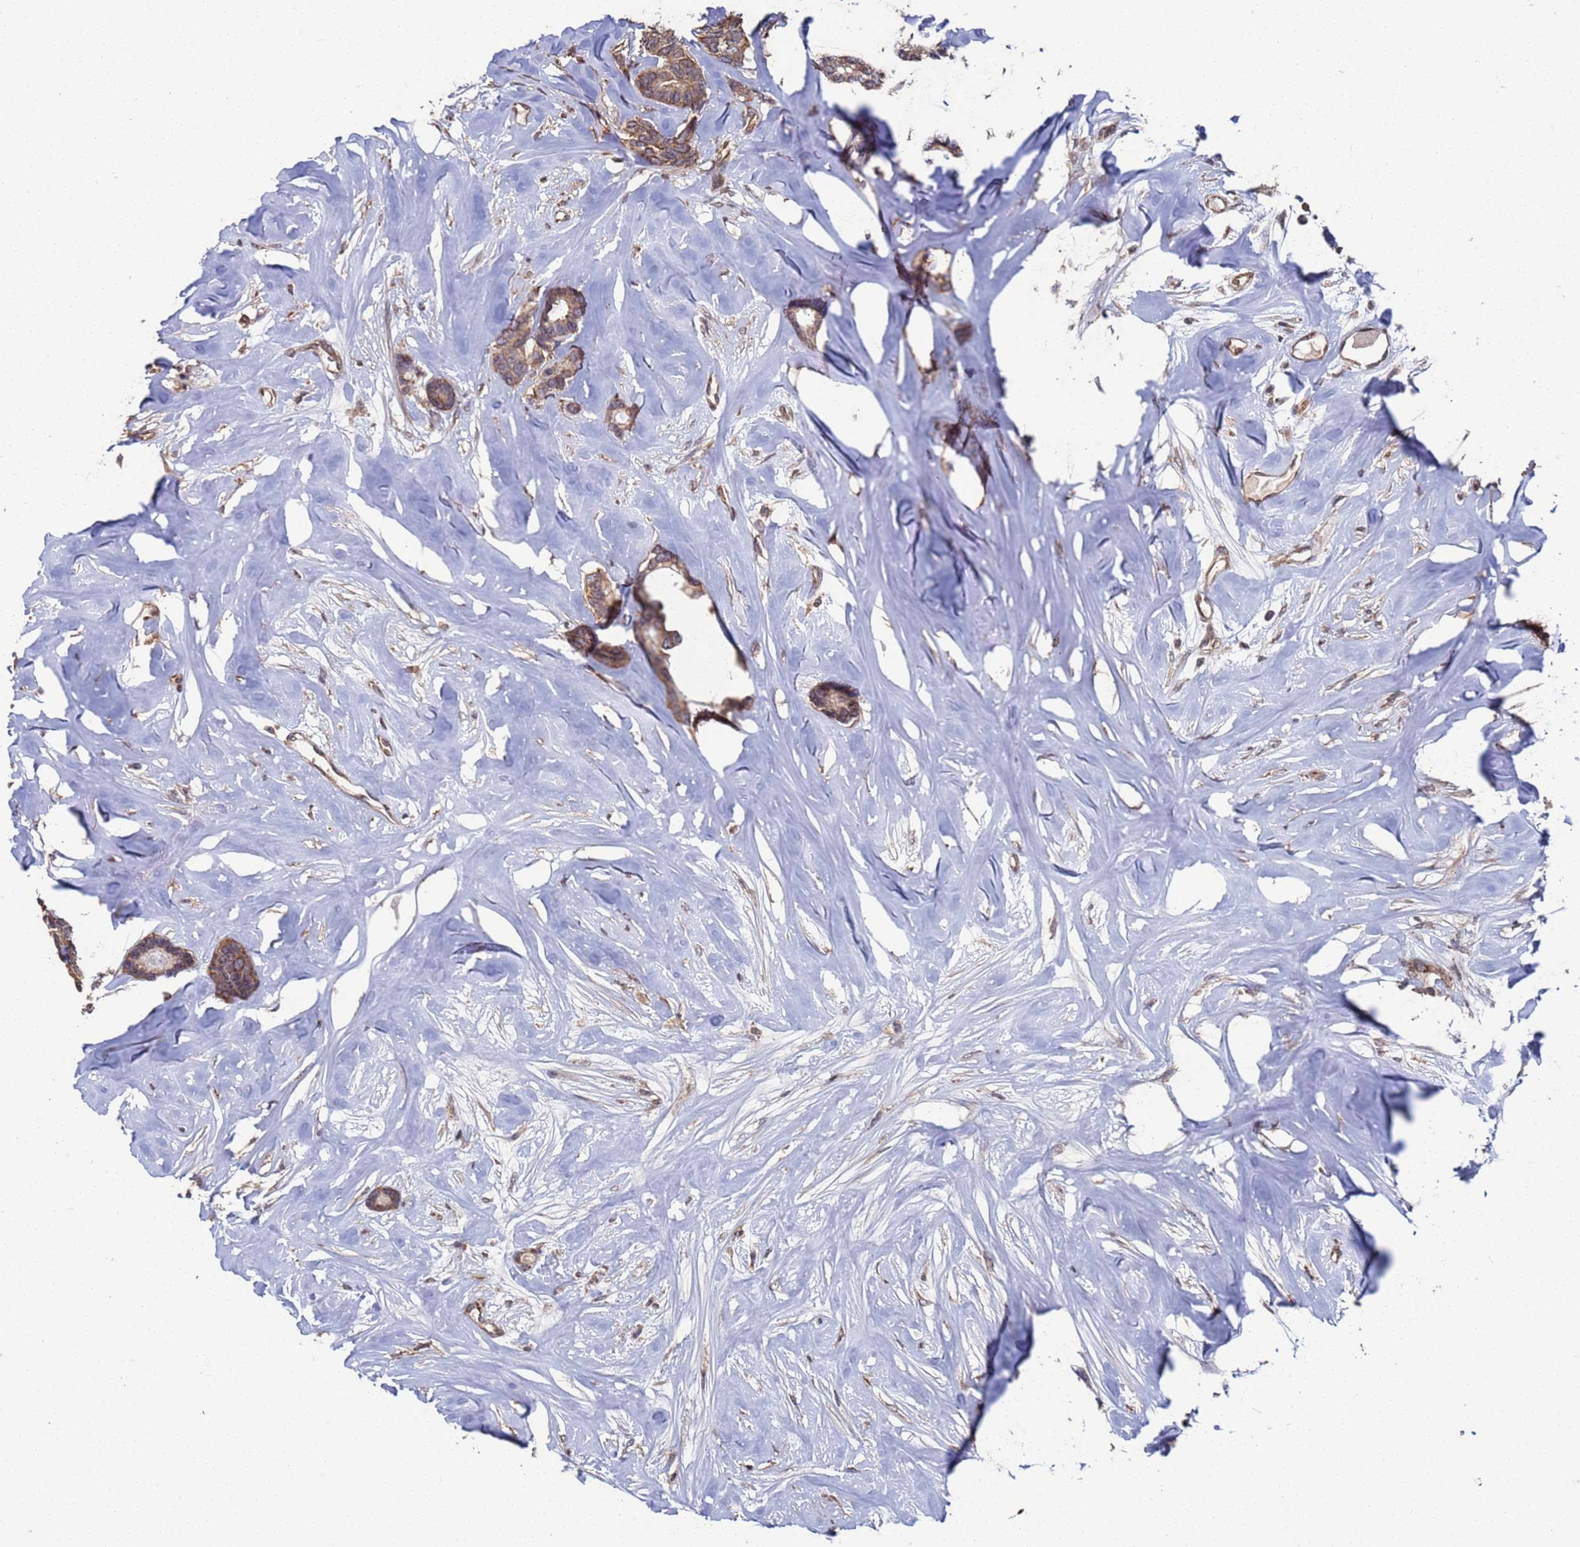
{"staining": {"intensity": "moderate", "quantity": ">75%", "location": "cytoplasmic/membranous"}, "tissue": "breast cancer", "cell_type": "Tumor cells", "image_type": "cancer", "snomed": [{"axis": "morphology", "description": "Duct carcinoma"}, {"axis": "topography", "description": "Breast"}], "caption": "Immunohistochemical staining of human invasive ductal carcinoma (breast) exhibits moderate cytoplasmic/membranous protein expression in about >75% of tumor cells.", "gene": "CFAP119", "patient": {"sex": "female", "age": 87}}